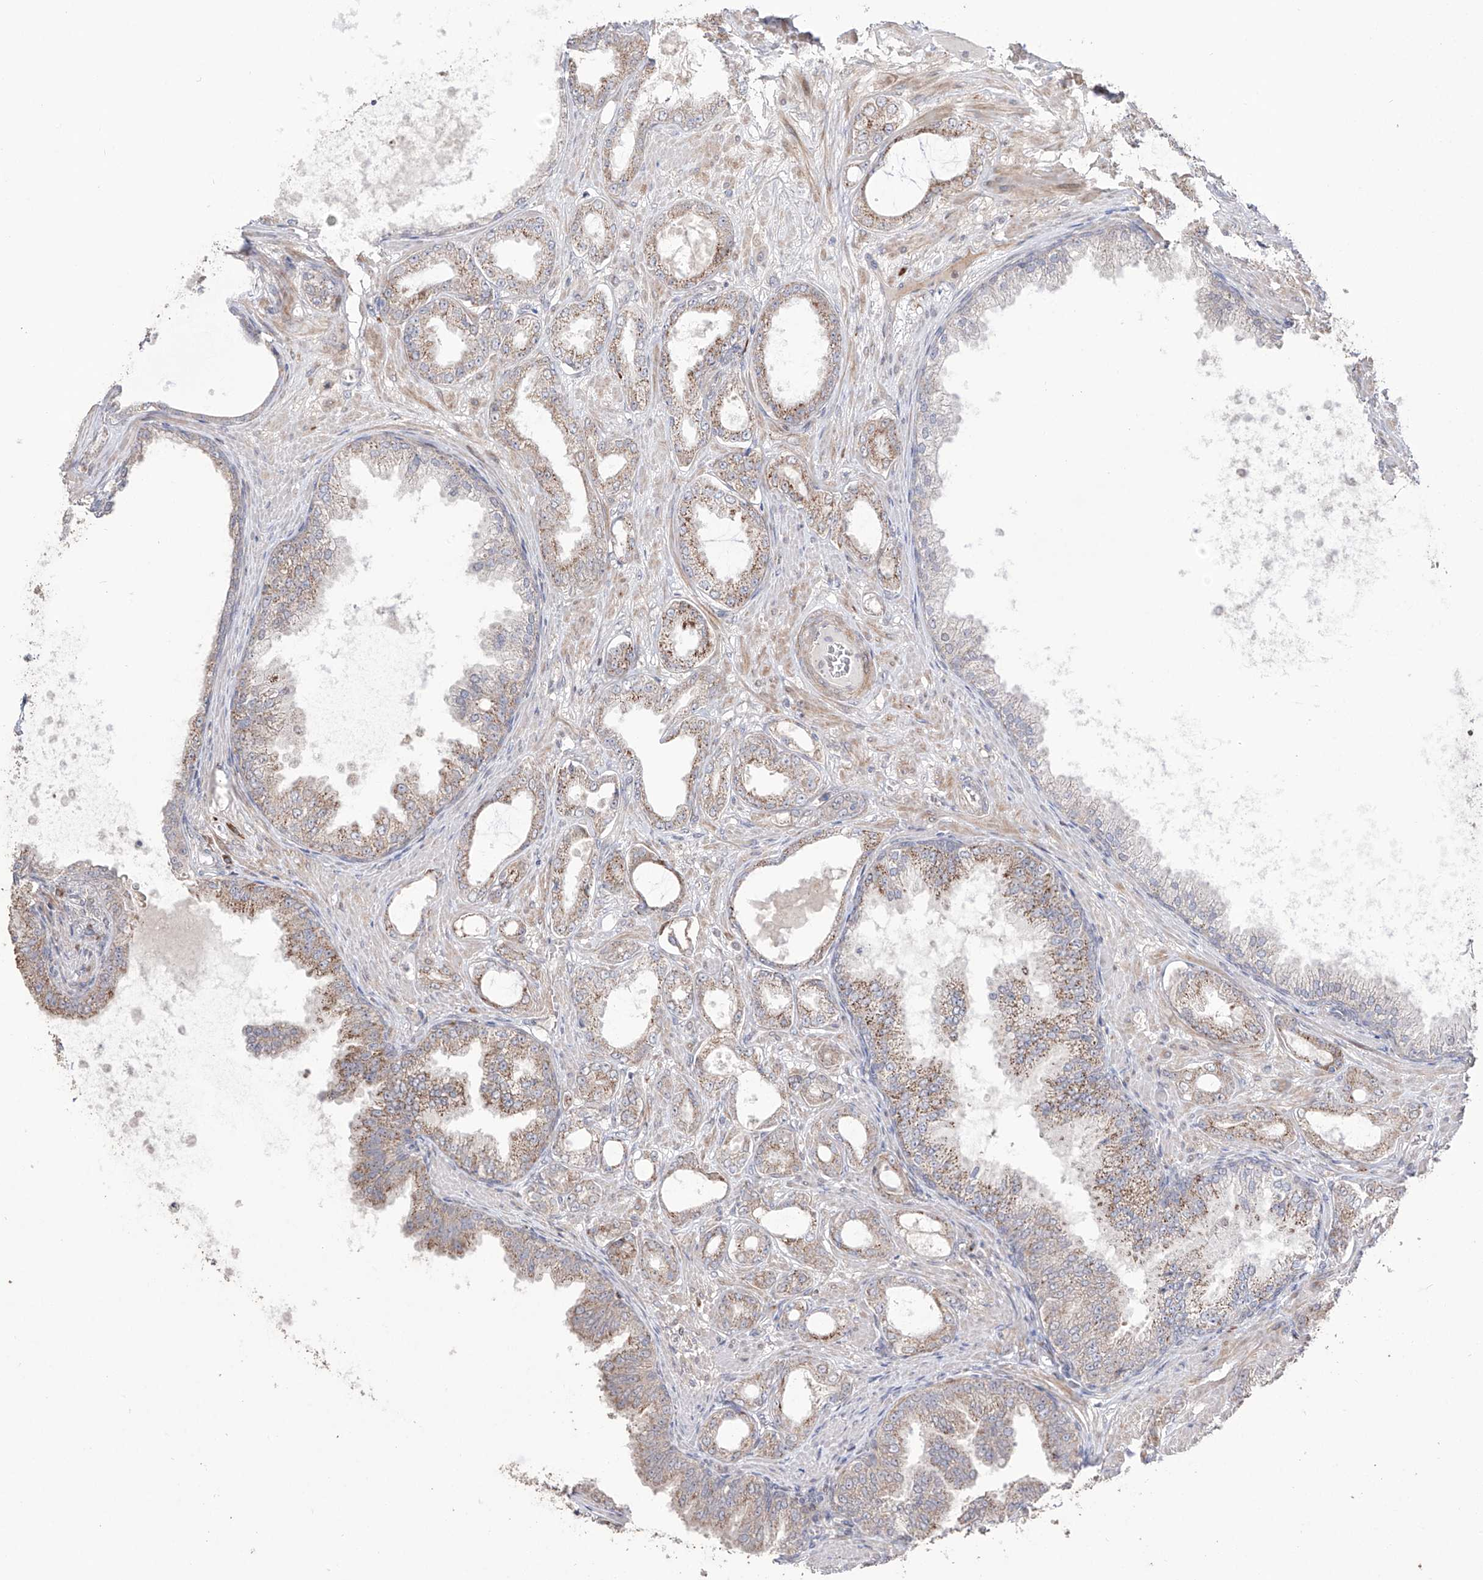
{"staining": {"intensity": "weak", "quantity": "25%-75%", "location": "cytoplasmic/membranous"}, "tissue": "prostate cancer", "cell_type": "Tumor cells", "image_type": "cancer", "snomed": [{"axis": "morphology", "description": "Adenocarcinoma, Low grade"}, {"axis": "topography", "description": "Prostate"}], "caption": "Weak cytoplasmic/membranous positivity for a protein is seen in approximately 25%-75% of tumor cells of adenocarcinoma (low-grade) (prostate) using IHC.", "gene": "YKT6", "patient": {"sex": "male", "age": 63}}